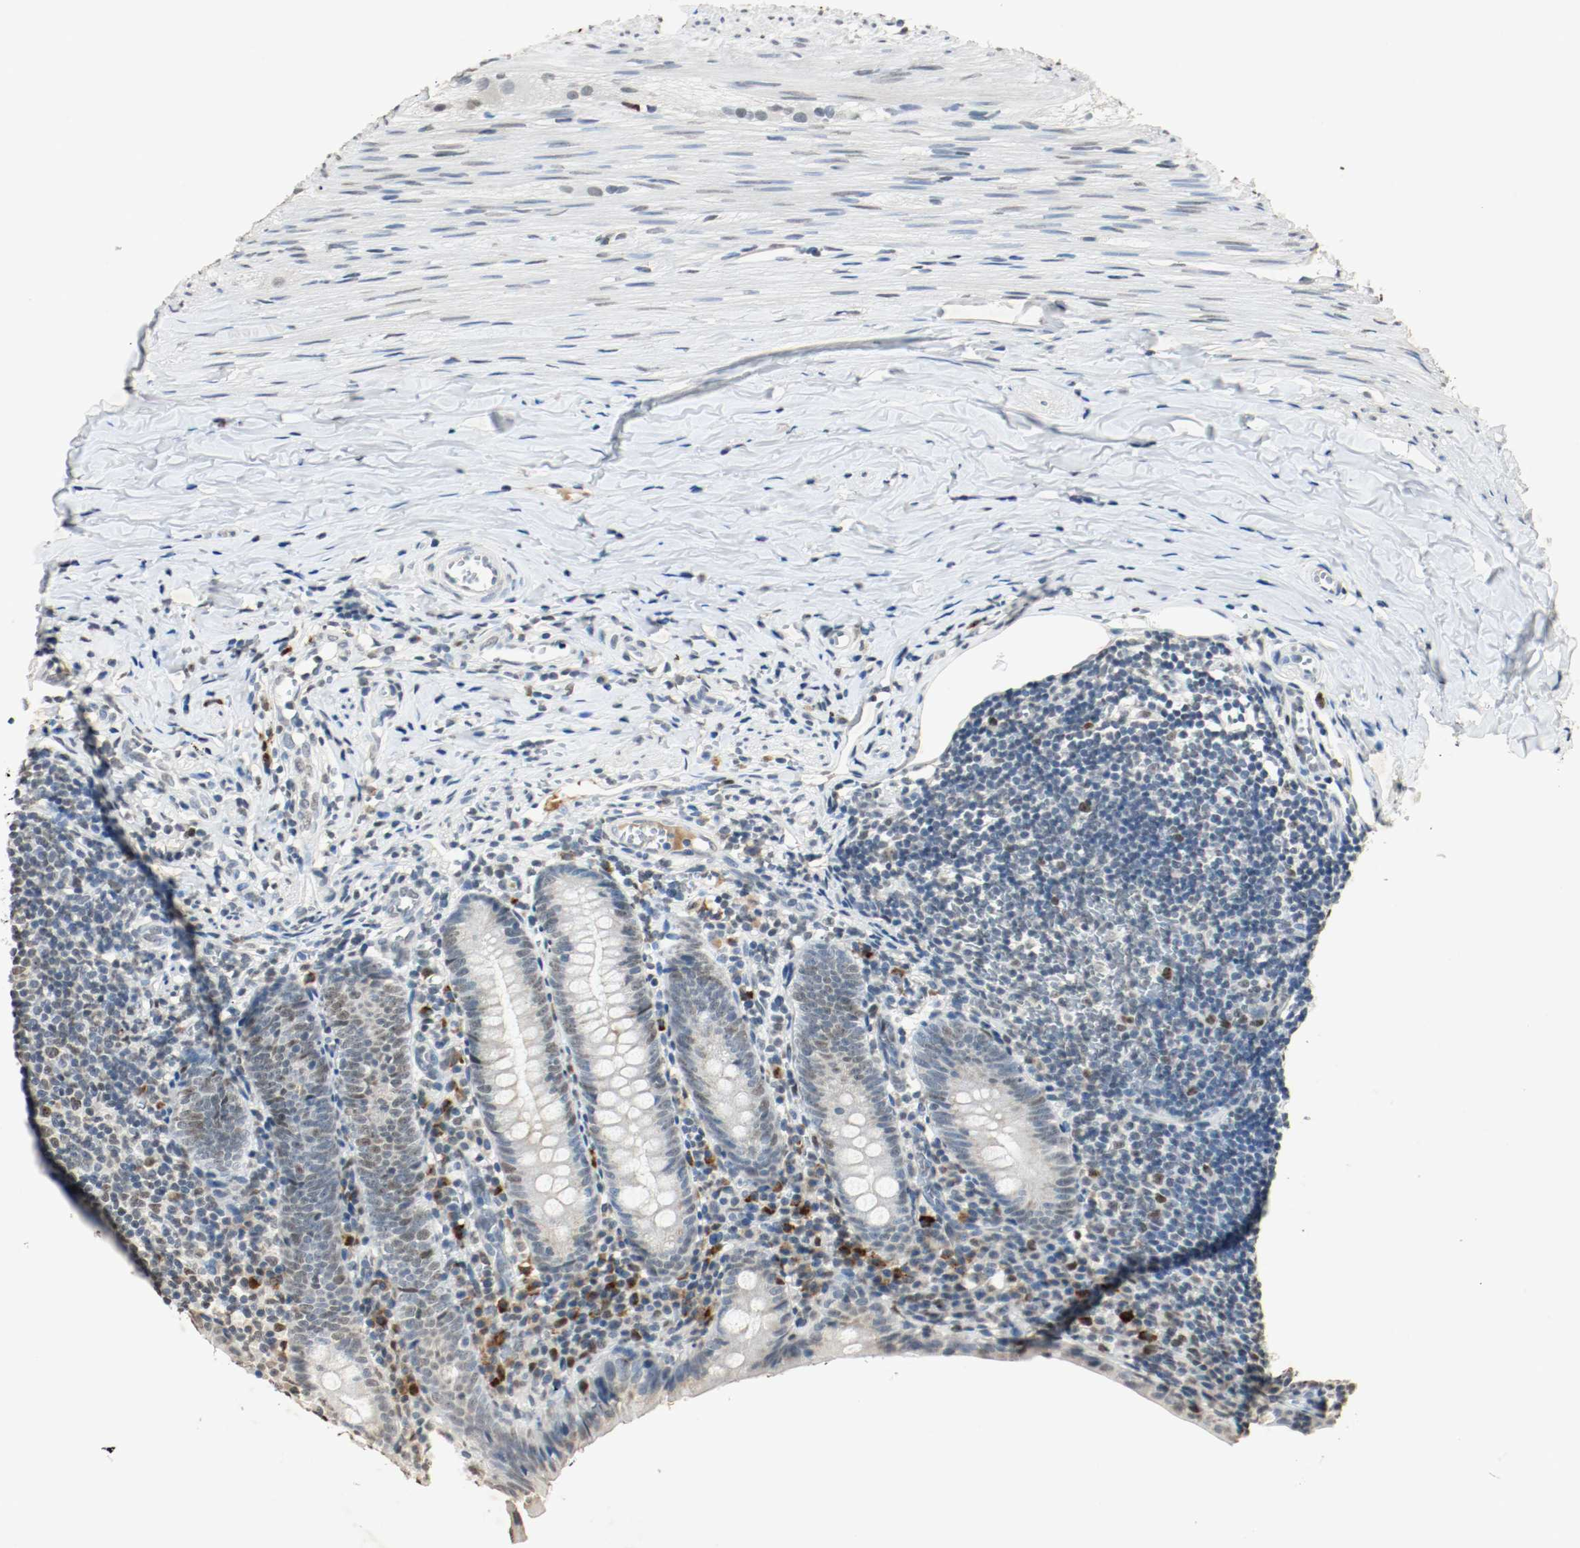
{"staining": {"intensity": "weak", "quantity": "25%-75%", "location": "nuclear"}, "tissue": "appendix", "cell_type": "Glandular cells", "image_type": "normal", "snomed": [{"axis": "morphology", "description": "Normal tissue, NOS"}, {"axis": "topography", "description": "Appendix"}], "caption": "Immunohistochemistry (IHC) (DAB) staining of benign human appendix shows weak nuclear protein staining in about 25%-75% of glandular cells.", "gene": "DNMT1", "patient": {"sex": "female", "age": 10}}